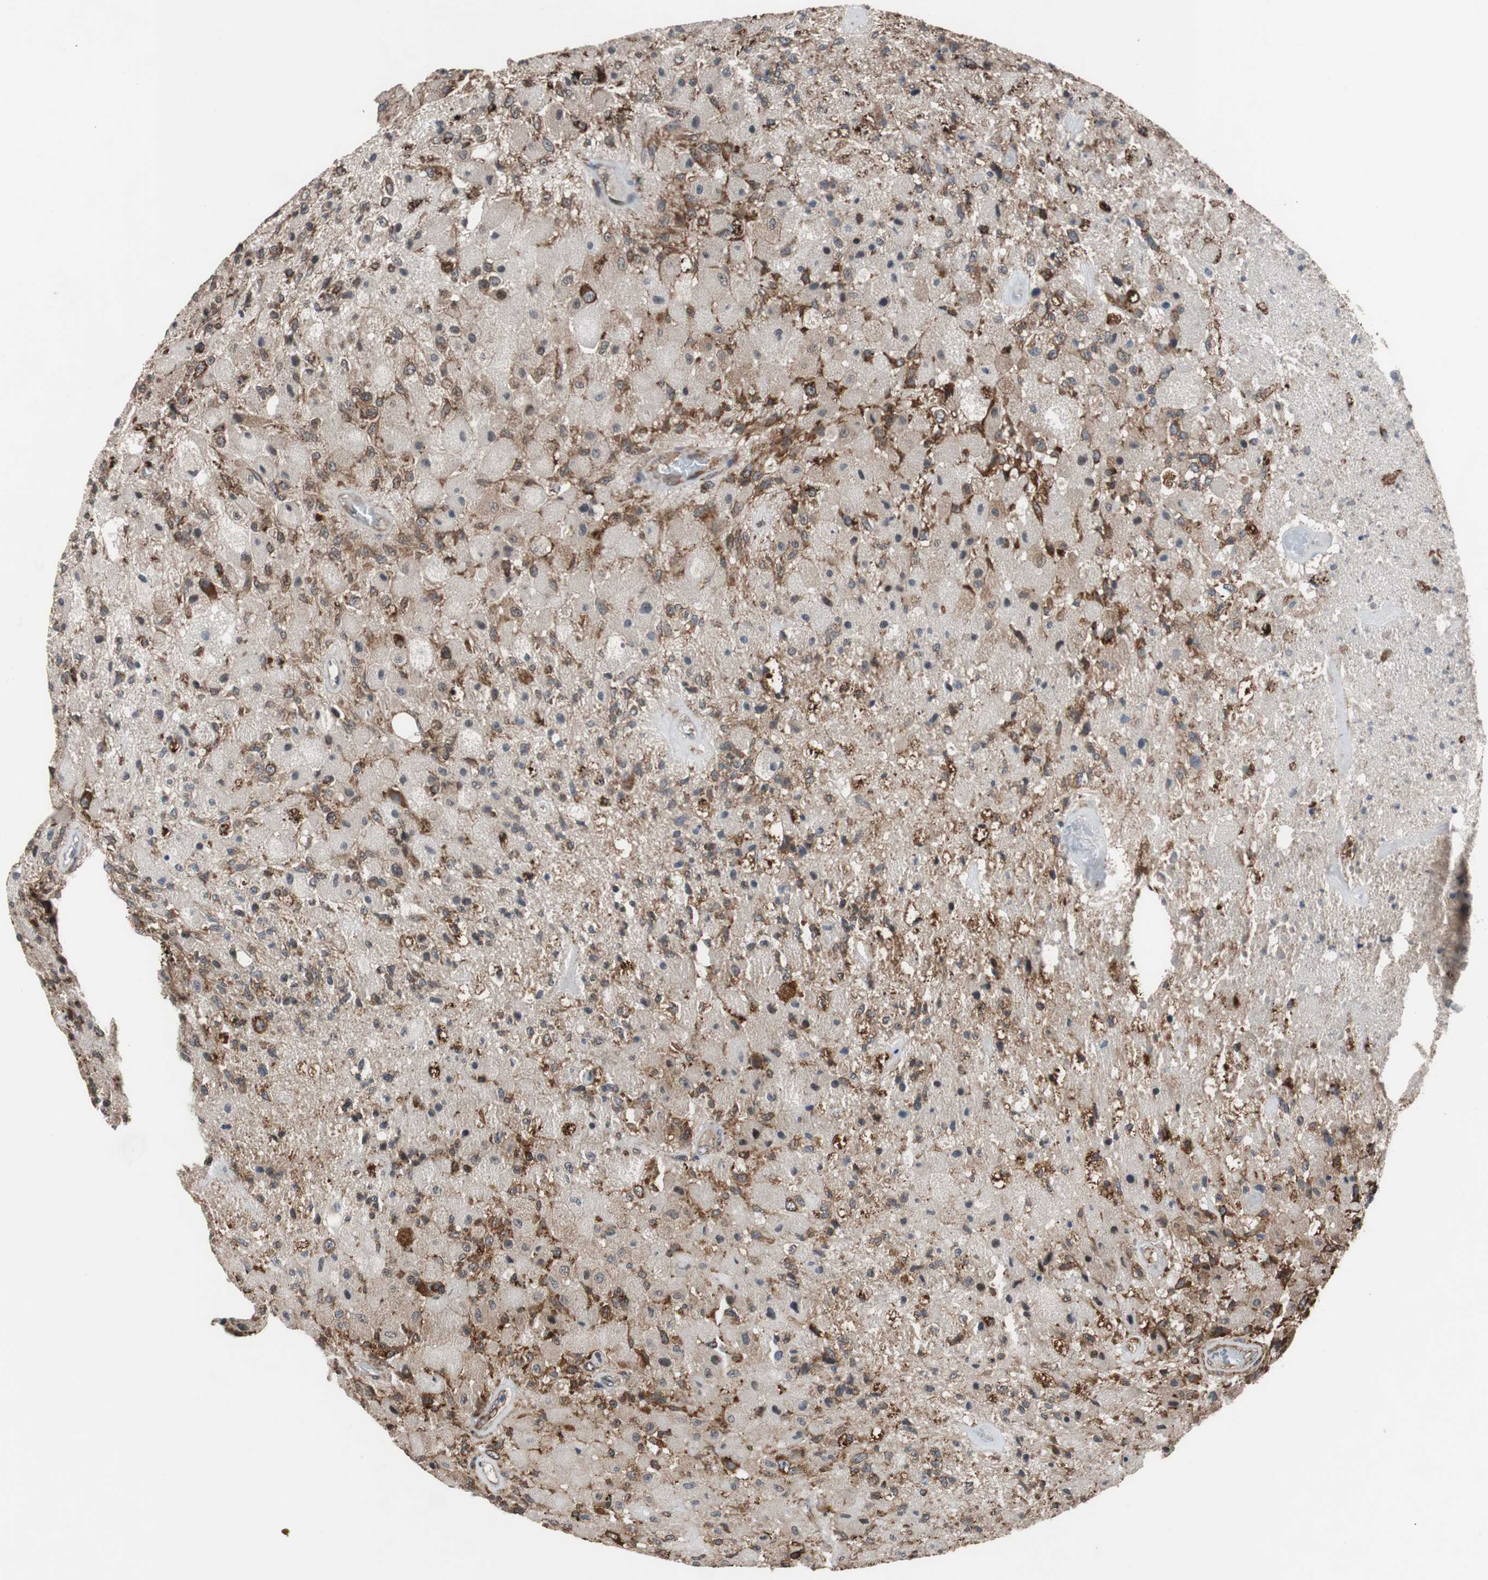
{"staining": {"intensity": "moderate", "quantity": ">75%", "location": "cytoplasmic/membranous"}, "tissue": "glioma", "cell_type": "Tumor cells", "image_type": "cancer", "snomed": [{"axis": "morphology", "description": "Normal tissue, NOS"}, {"axis": "morphology", "description": "Glioma, malignant, High grade"}, {"axis": "topography", "description": "Cerebral cortex"}], "caption": "Protein analysis of glioma tissue displays moderate cytoplasmic/membranous expression in approximately >75% of tumor cells.", "gene": "USP10", "patient": {"sex": "male", "age": 77}}